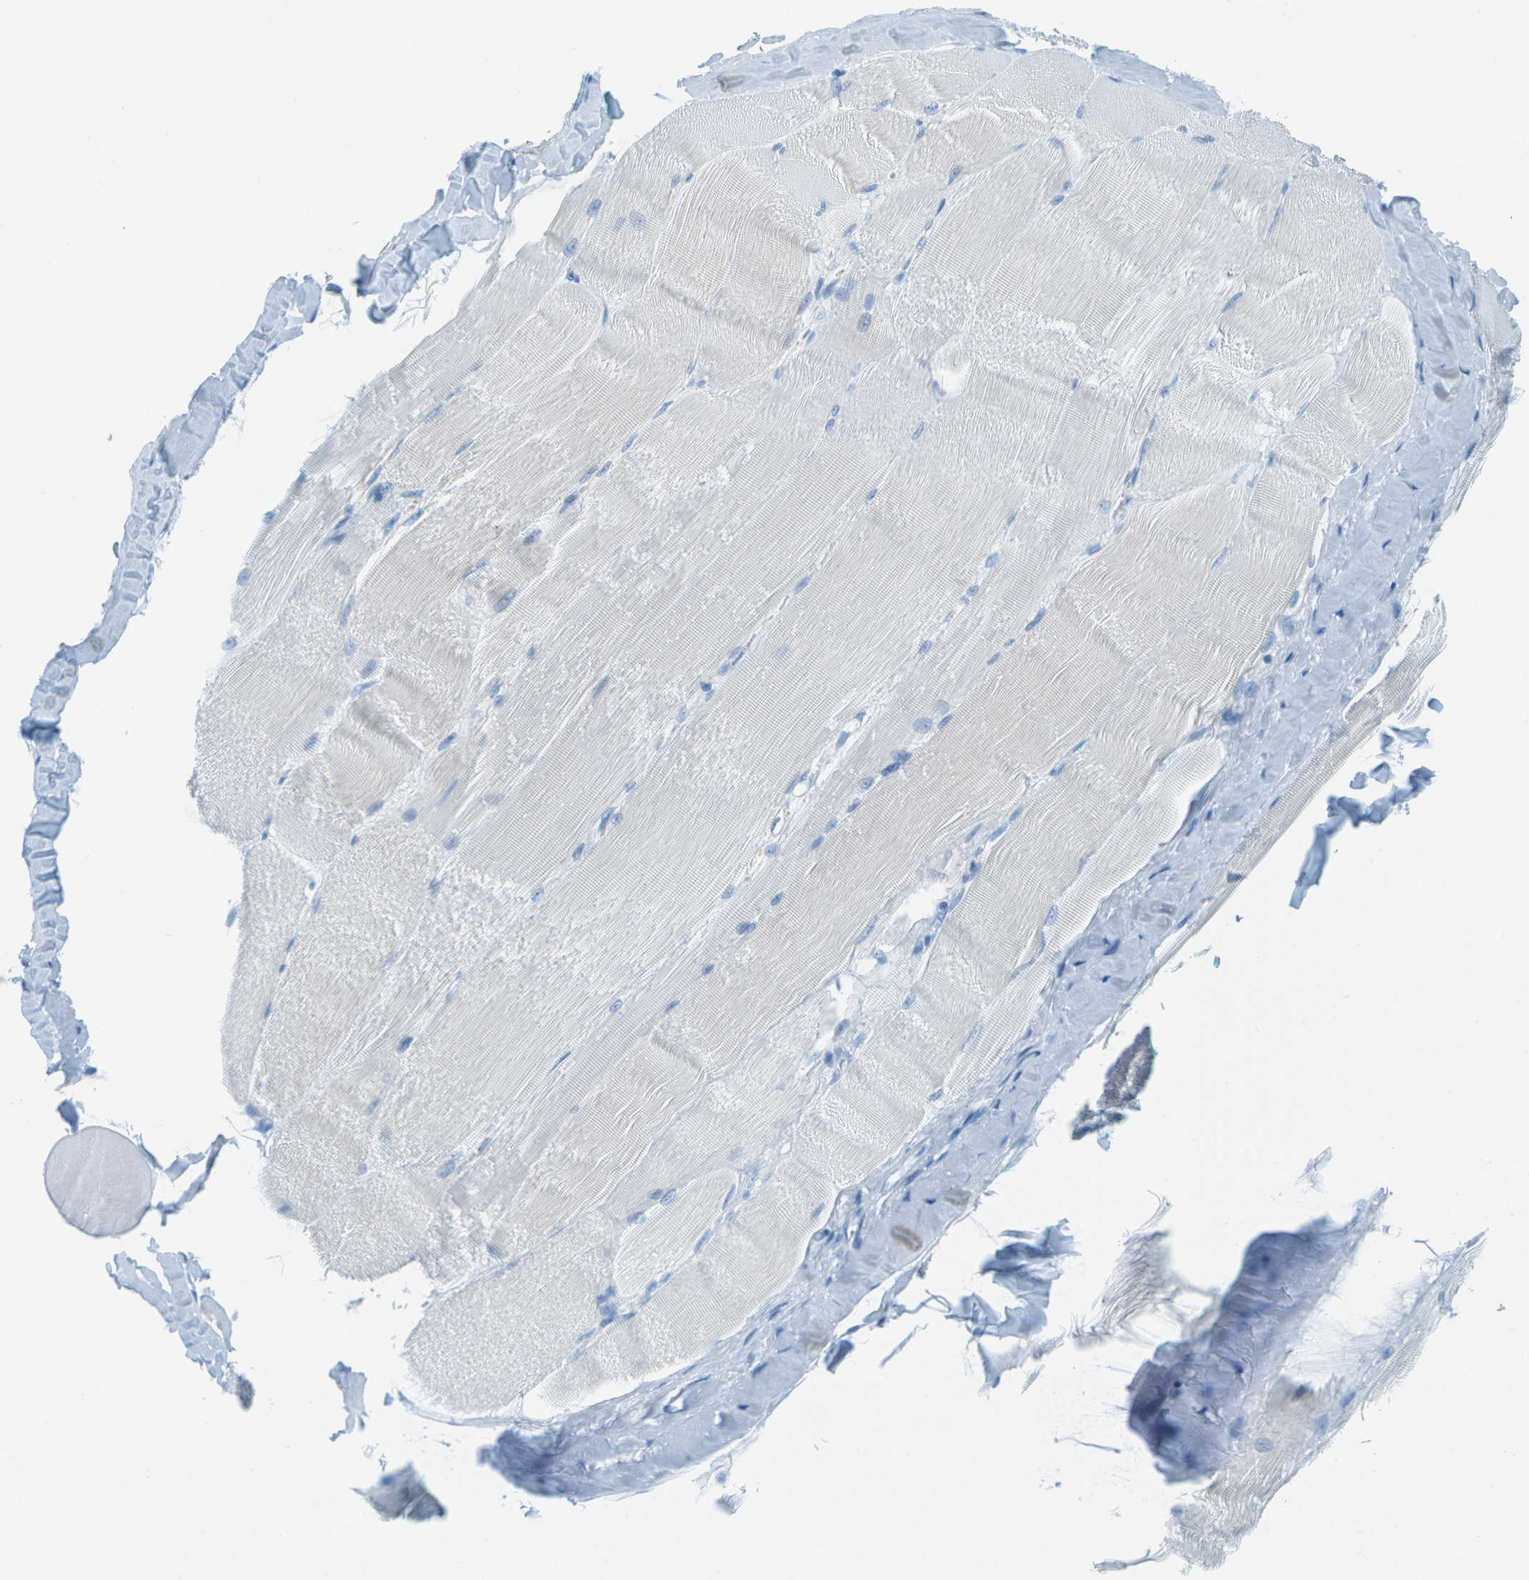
{"staining": {"intensity": "negative", "quantity": "none", "location": "none"}, "tissue": "skeletal muscle", "cell_type": "Myocytes", "image_type": "normal", "snomed": [{"axis": "morphology", "description": "Normal tissue, NOS"}, {"axis": "morphology", "description": "Squamous cell carcinoma, NOS"}, {"axis": "topography", "description": "Skeletal muscle"}], "caption": "Normal skeletal muscle was stained to show a protein in brown. There is no significant positivity in myocytes.", "gene": "CDHR2", "patient": {"sex": "male", "age": 51}}